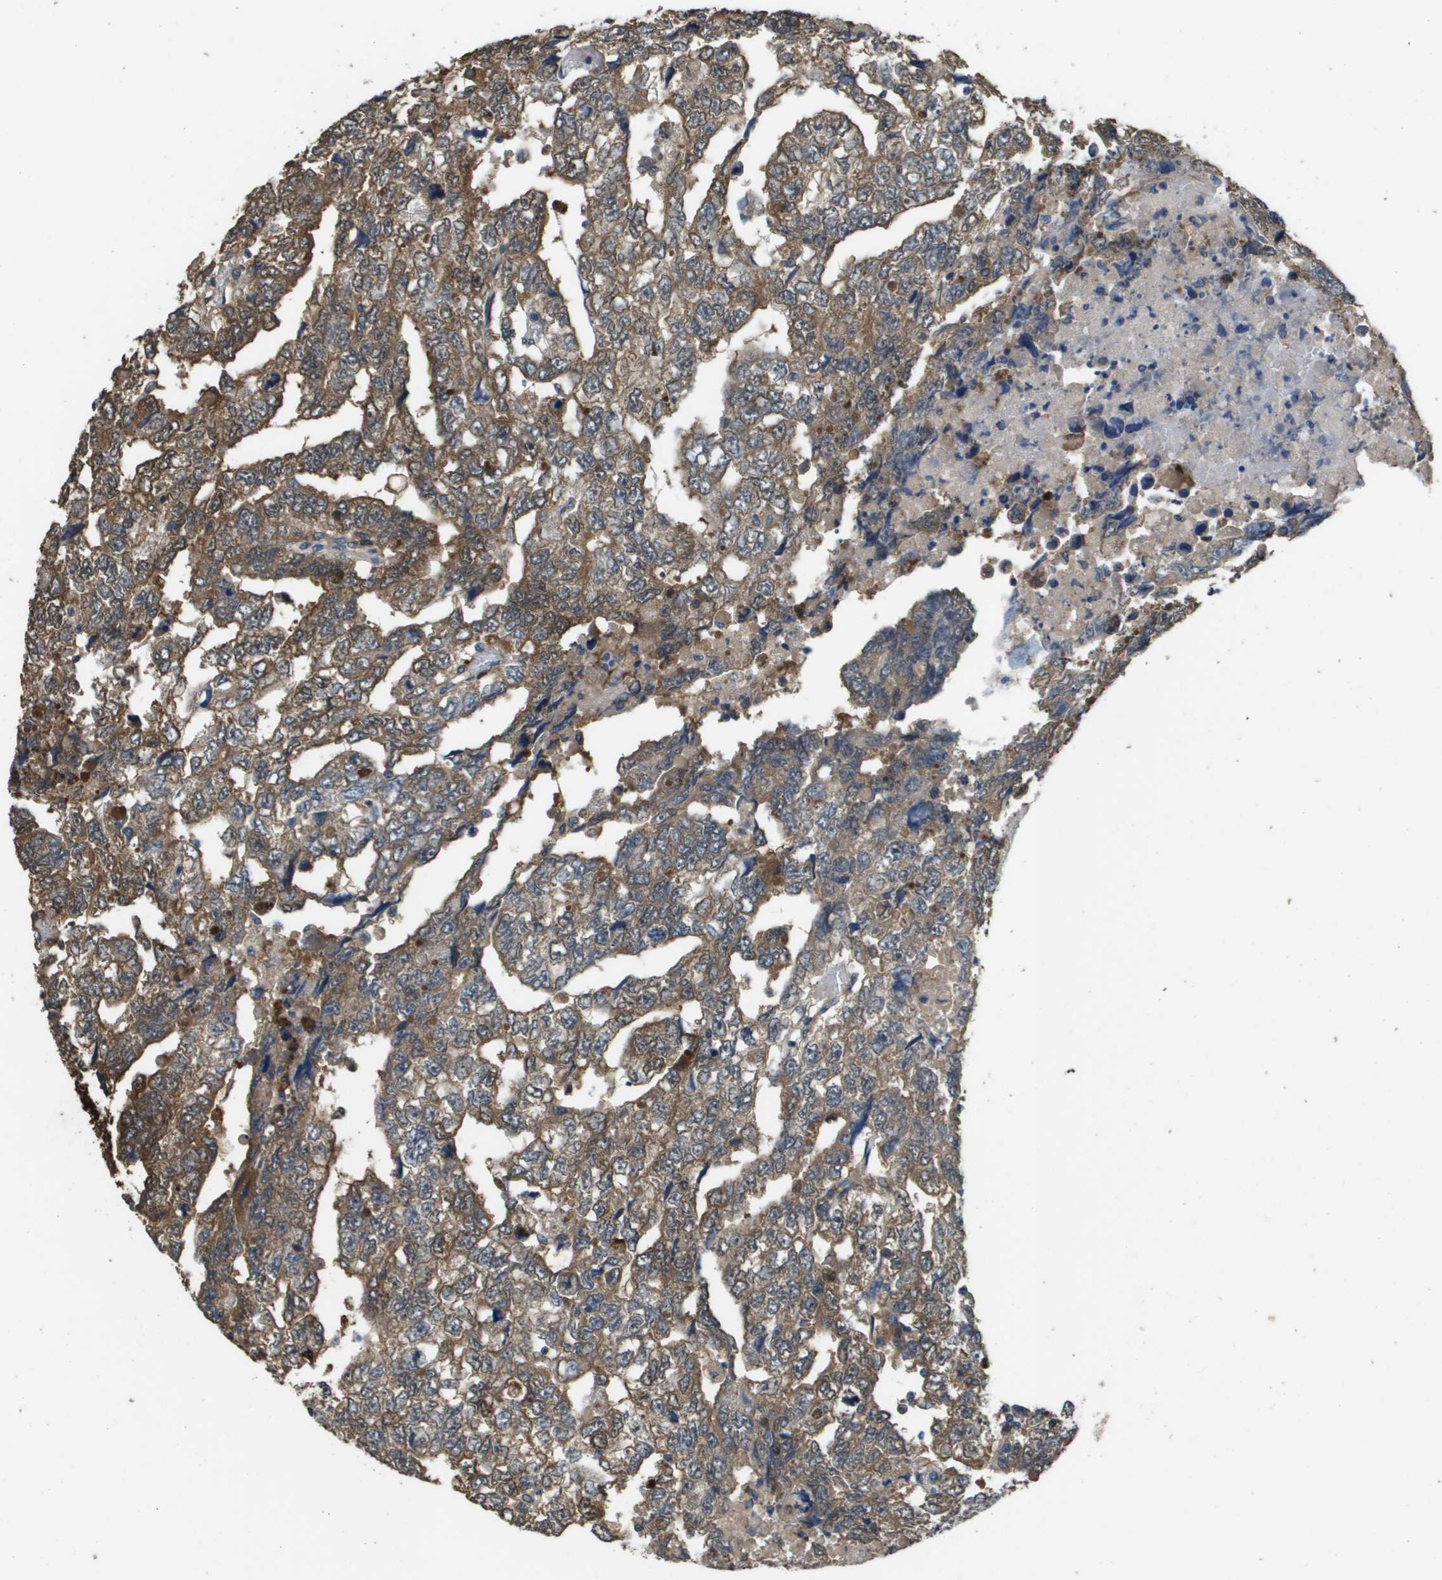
{"staining": {"intensity": "moderate", "quantity": ">75%", "location": "cytoplasmic/membranous"}, "tissue": "testis cancer", "cell_type": "Tumor cells", "image_type": "cancer", "snomed": [{"axis": "morphology", "description": "Carcinoma, Embryonal, NOS"}, {"axis": "topography", "description": "Testis"}], "caption": "An image showing moderate cytoplasmic/membranous expression in approximately >75% of tumor cells in testis embryonal carcinoma, as visualized by brown immunohistochemical staining.", "gene": "FABP5", "patient": {"sex": "male", "age": 36}}